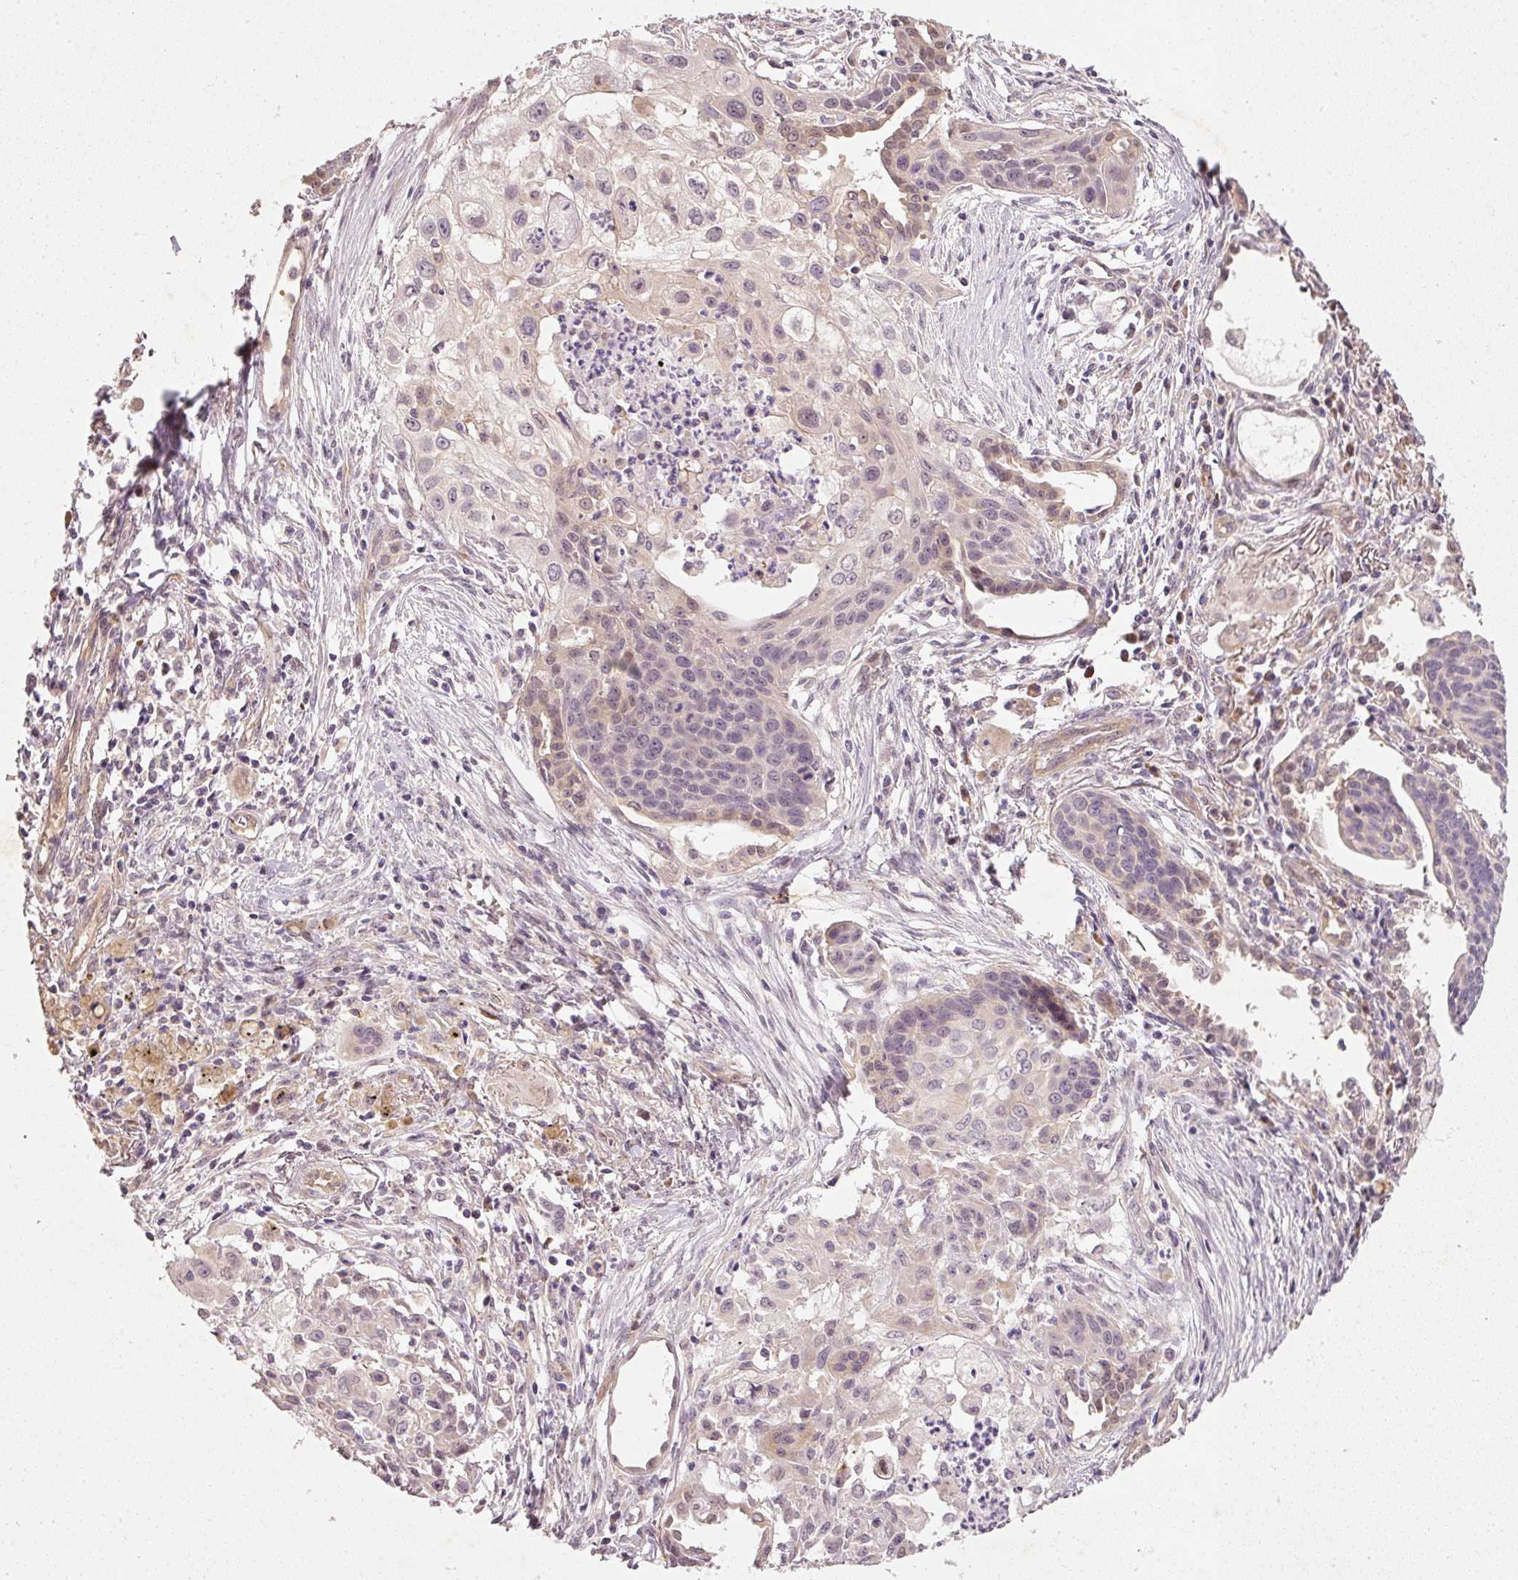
{"staining": {"intensity": "negative", "quantity": "none", "location": "none"}, "tissue": "lung cancer", "cell_type": "Tumor cells", "image_type": "cancer", "snomed": [{"axis": "morphology", "description": "Squamous cell carcinoma, NOS"}, {"axis": "topography", "description": "Lung"}], "caption": "This photomicrograph is of lung squamous cell carcinoma stained with IHC to label a protein in brown with the nuclei are counter-stained blue. There is no staining in tumor cells.", "gene": "RGL2", "patient": {"sex": "male", "age": 71}}